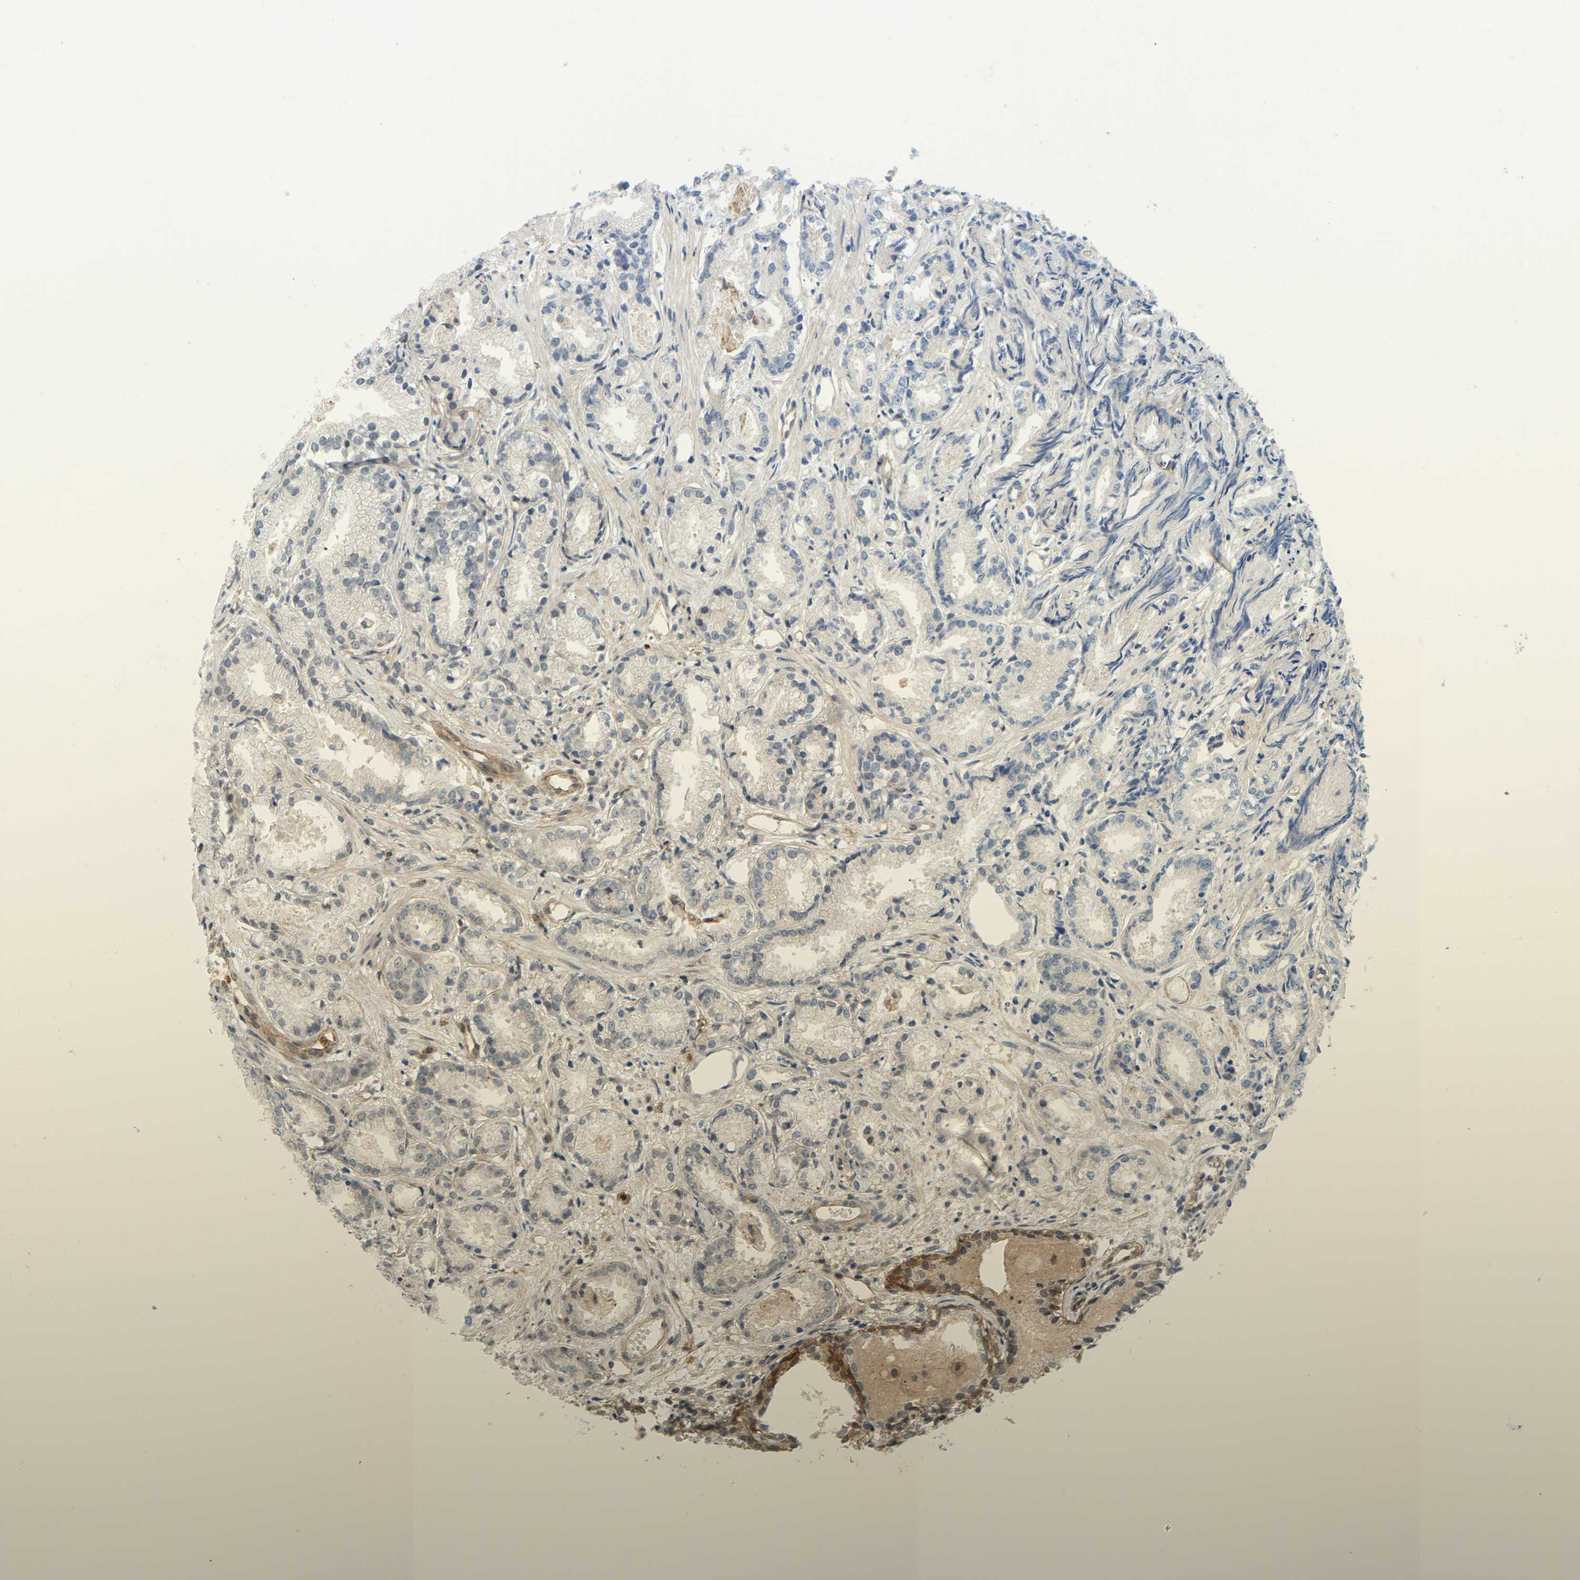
{"staining": {"intensity": "negative", "quantity": "none", "location": "none"}, "tissue": "prostate cancer", "cell_type": "Tumor cells", "image_type": "cancer", "snomed": [{"axis": "morphology", "description": "Adenocarcinoma, Low grade"}, {"axis": "topography", "description": "Prostate"}], "caption": "Immunohistochemical staining of human prostate cancer (low-grade adenocarcinoma) reveals no significant expression in tumor cells. The staining was performed using DAB to visualize the protein expression in brown, while the nuclei were stained in blue with hematoxylin (Magnification: 20x).", "gene": "SERPINB5", "patient": {"sex": "male", "age": 72}}